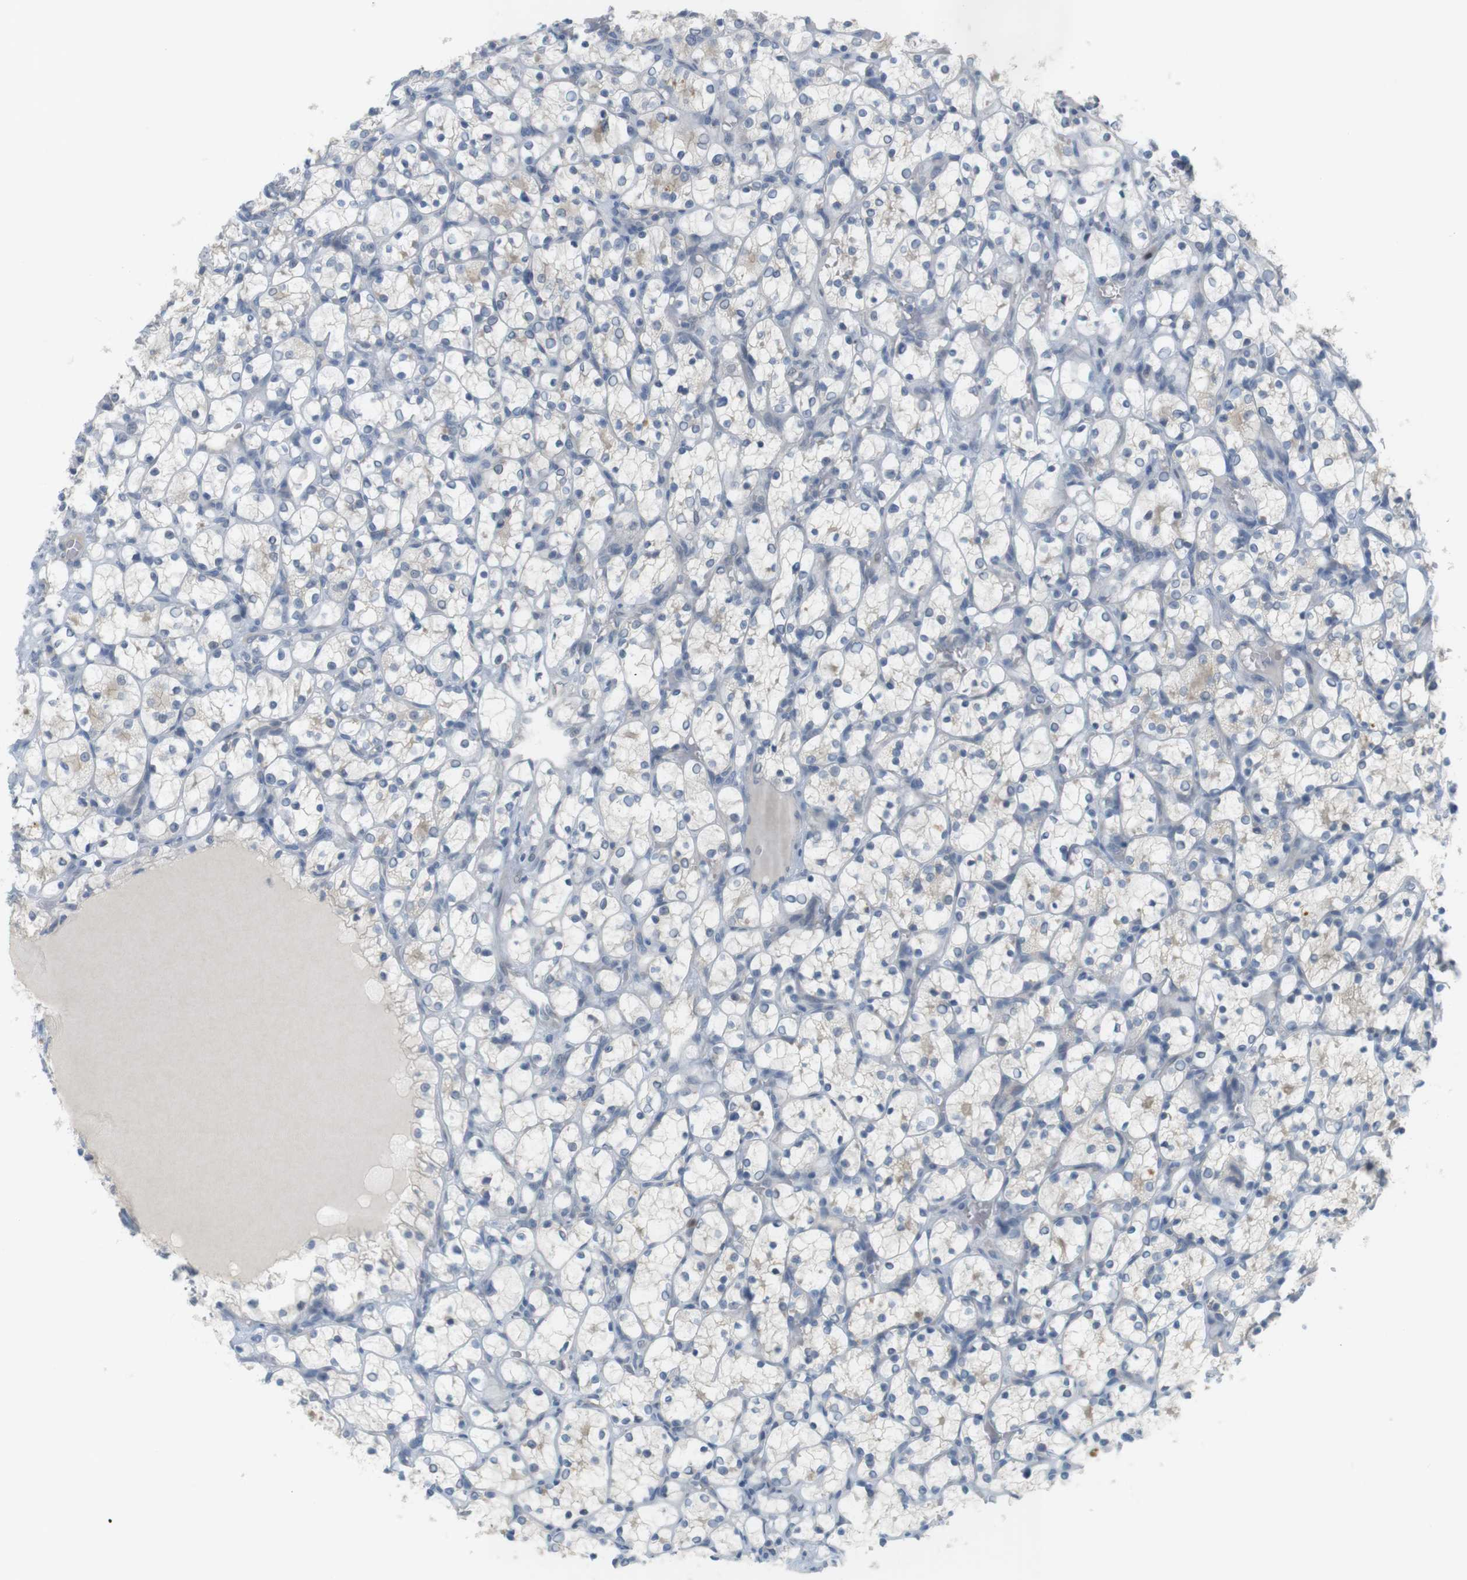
{"staining": {"intensity": "negative", "quantity": "none", "location": "none"}, "tissue": "renal cancer", "cell_type": "Tumor cells", "image_type": "cancer", "snomed": [{"axis": "morphology", "description": "Adenocarcinoma, NOS"}, {"axis": "topography", "description": "Kidney"}], "caption": "An image of renal adenocarcinoma stained for a protein shows no brown staining in tumor cells.", "gene": "CREB3L2", "patient": {"sex": "female", "age": 69}}